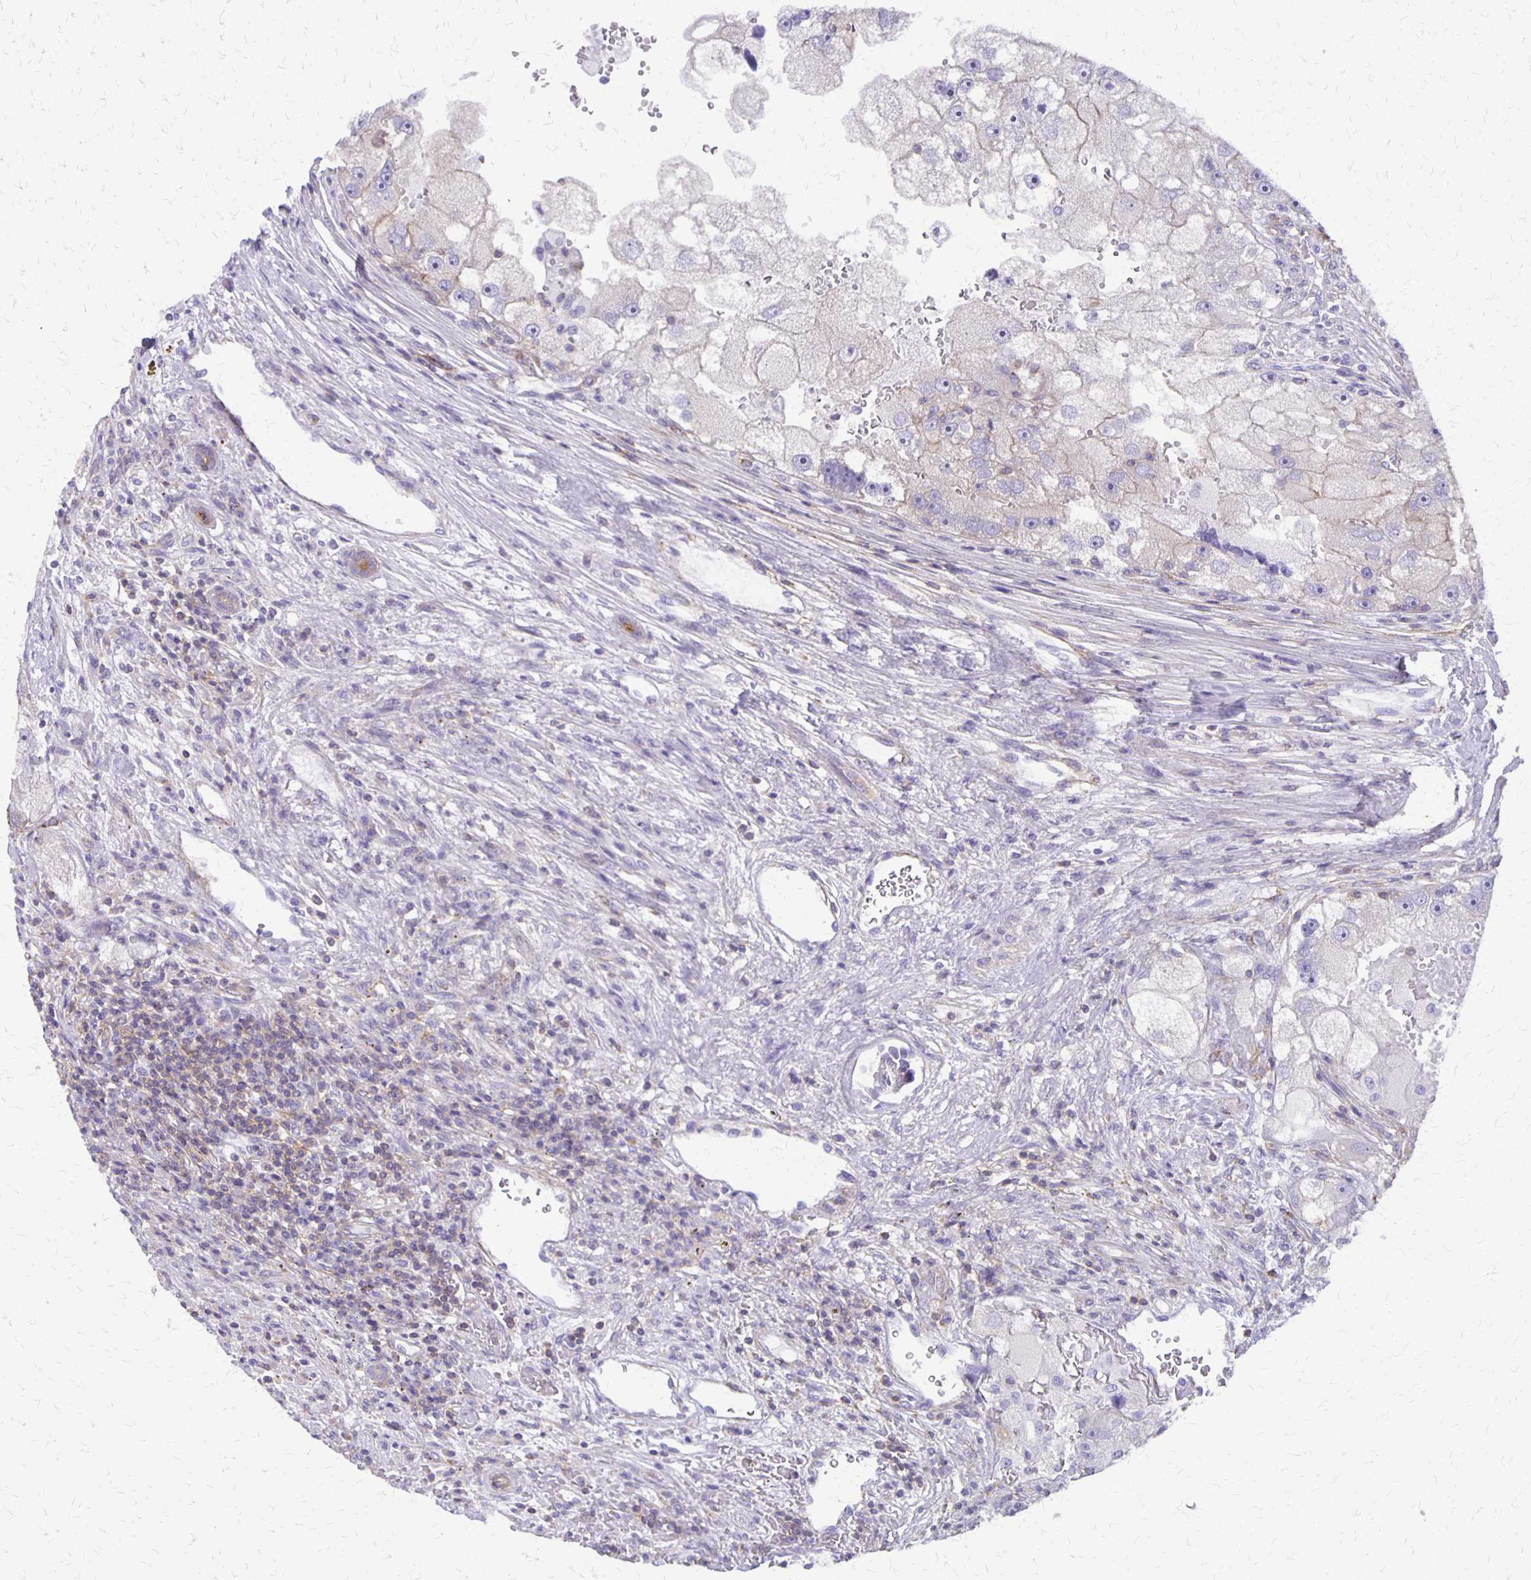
{"staining": {"intensity": "weak", "quantity": "<25%", "location": "cytoplasmic/membranous"}, "tissue": "renal cancer", "cell_type": "Tumor cells", "image_type": "cancer", "snomed": [{"axis": "morphology", "description": "Adenocarcinoma, NOS"}, {"axis": "topography", "description": "Kidney"}], "caption": "A high-resolution histopathology image shows immunohistochemistry (IHC) staining of renal cancer (adenocarcinoma), which displays no significant expression in tumor cells. The staining was performed using DAB to visualize the protein expression in brown, while the nuclei were stained in blue with hematoxylin (Magnification: 20x).", "gene": "SEPTIN5", "patient": {"sex": "male", "age": 63}}